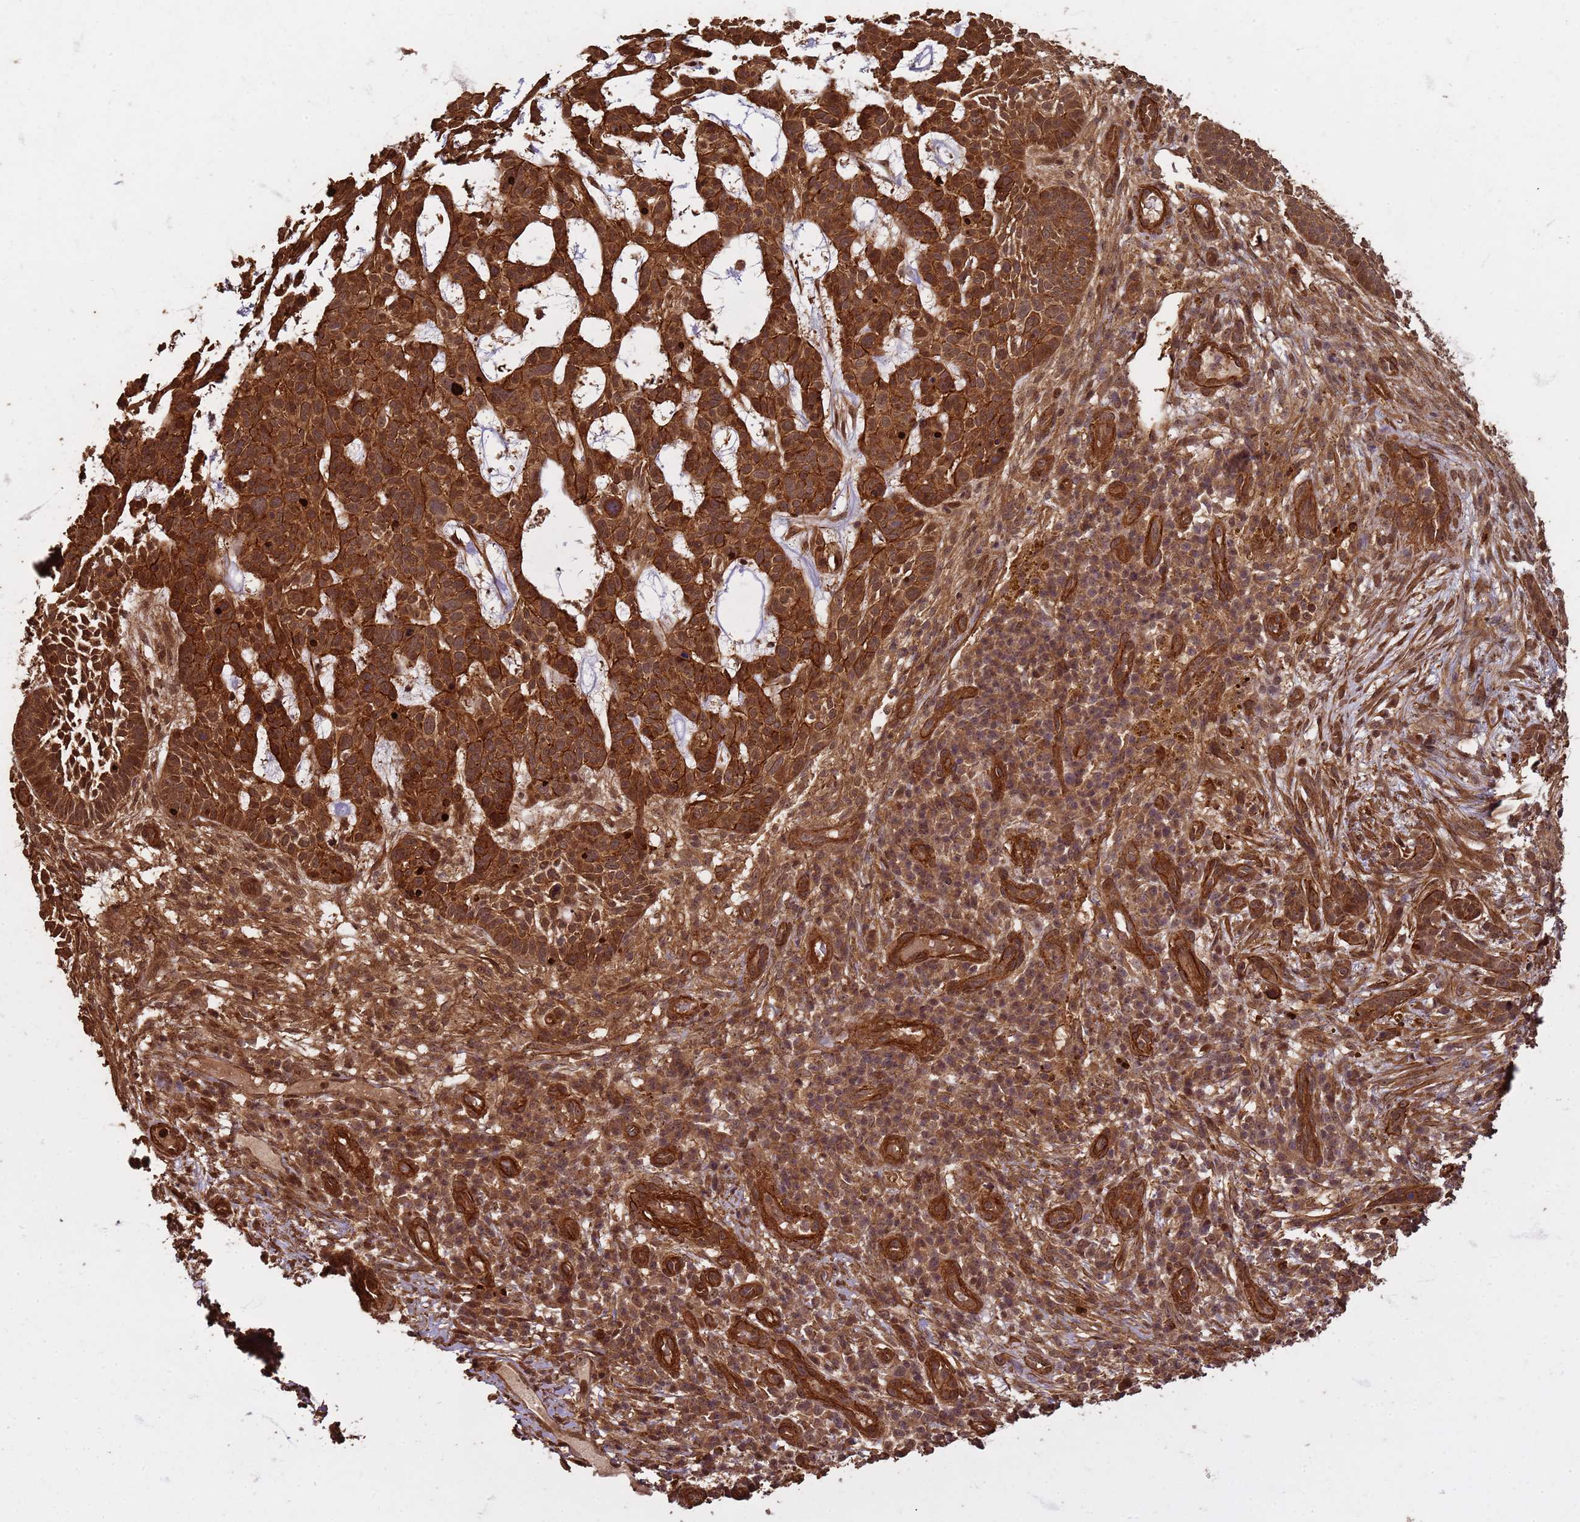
{"staining": {"intensity": "strong", "quantity": ">75%", "location": "cytoplasmic/membranous,nuclear"}, "tissue": "skin cancer", "cell_type": "Tumor cells", "image_type": "cancer", "snomed": [{"axis": "morphology", "description": "Basal cell carcinoma"}, {"axis": "topography", "description": "Skin"}], "caption": "Protein expression by IHC displays strong cytoplasmic/membranous and nuclear expression in about >75% of tumor cells in skin cancer. Immunohistochemistry (ihc) stains the protein of interest in brown and the nuclei are stained blue.", "gene": "KIF26A", "patient": {"sex": "male", "age": 89}}